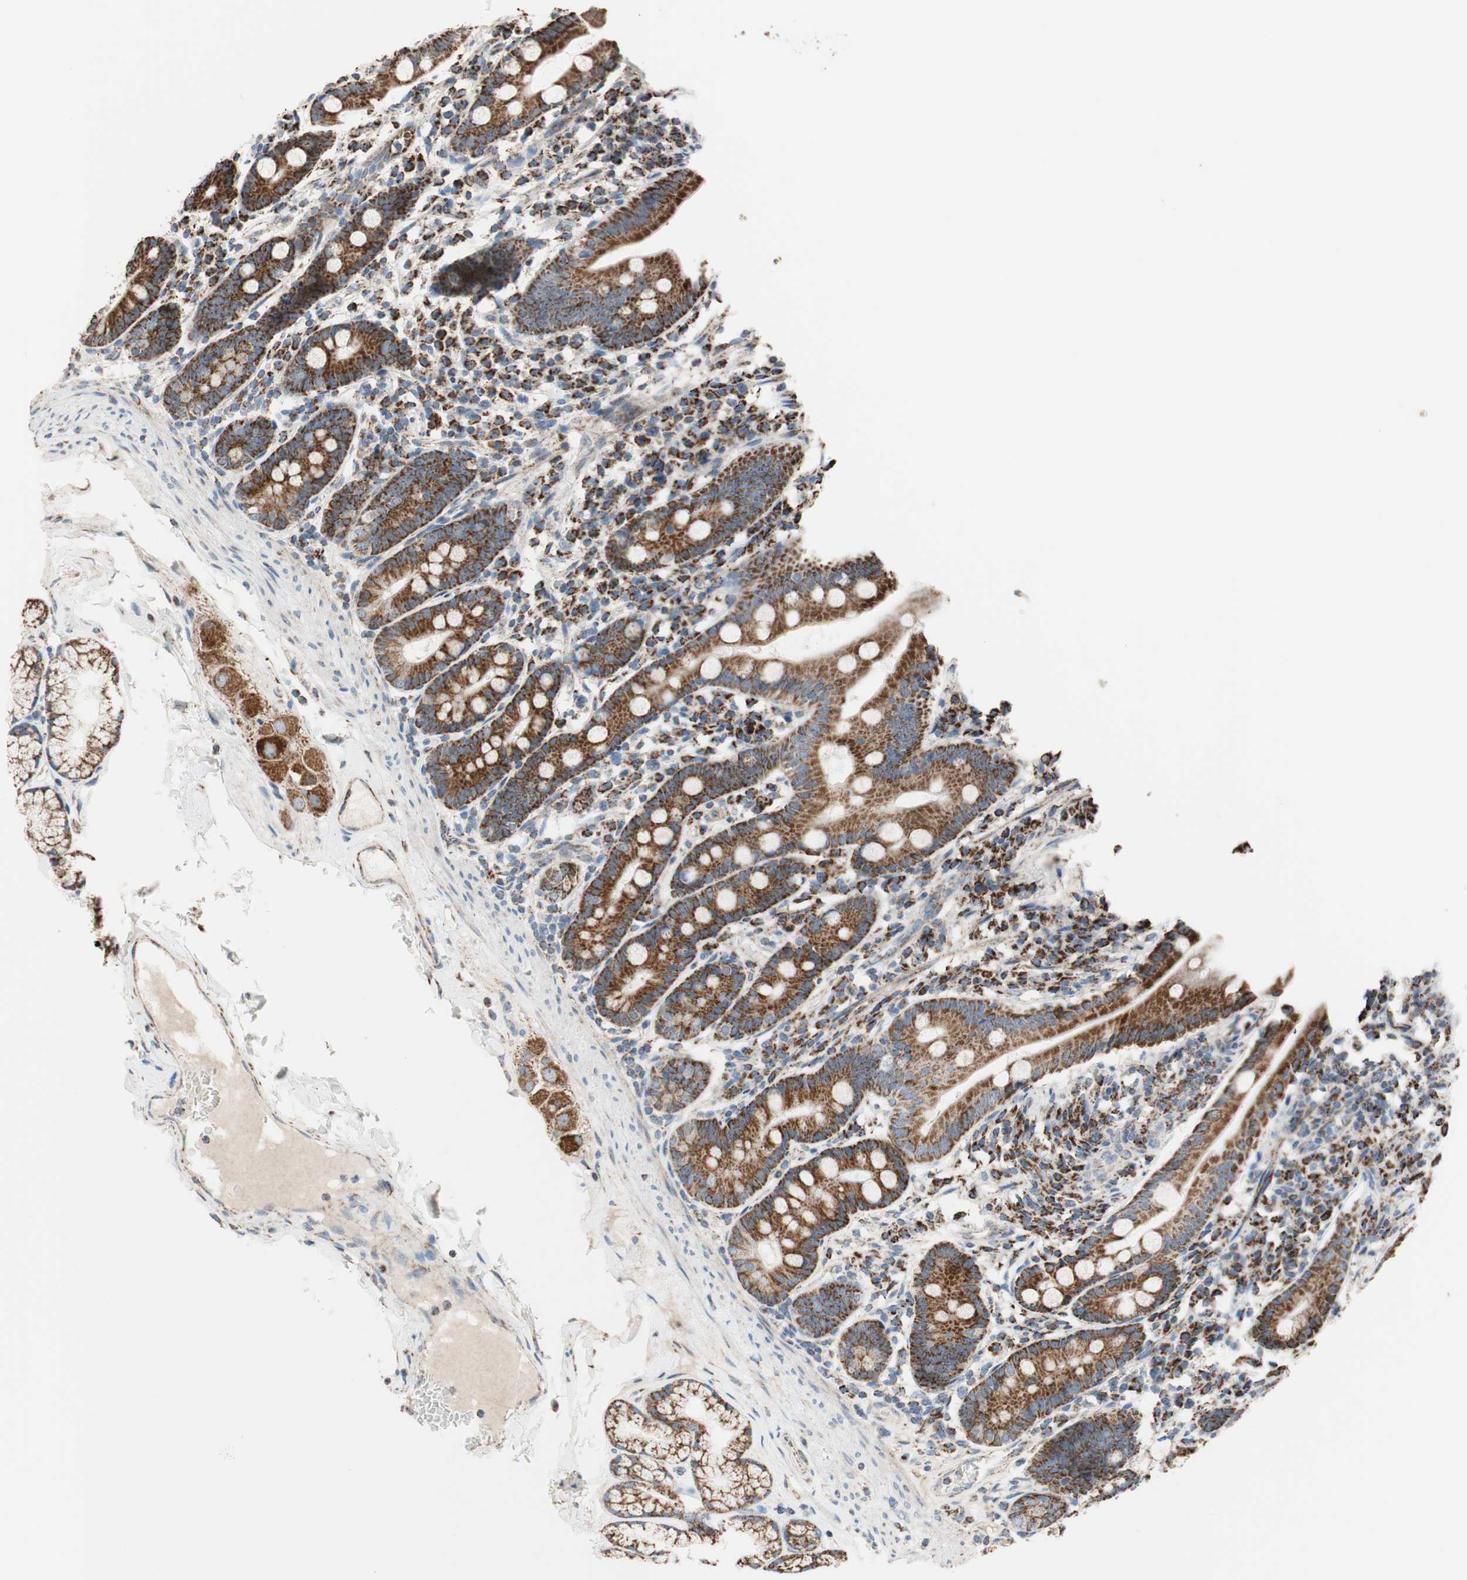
{"staining": {"intensity": "strong", "quantity": ">75%", "location": "cytoplasmic/membranous"}, "tissue": "duodenum", "cell_type": "Glandular cells", "image_type": "normal", "snomed": [{"axis": "morphology", "description": "Normal tissue, NOS"}, {"axis": "topography", "description": "Duodenum"}], "caption": "IHC (DAB (3,3'-diaminobenzidine)) staining of unremarkable human duodenum reveals strong cytoplasmic/membranous protein positivity in about >75% of glandular cells.", "gene": "PCSK4", "patient": {"sex": "male", "age": 50}}